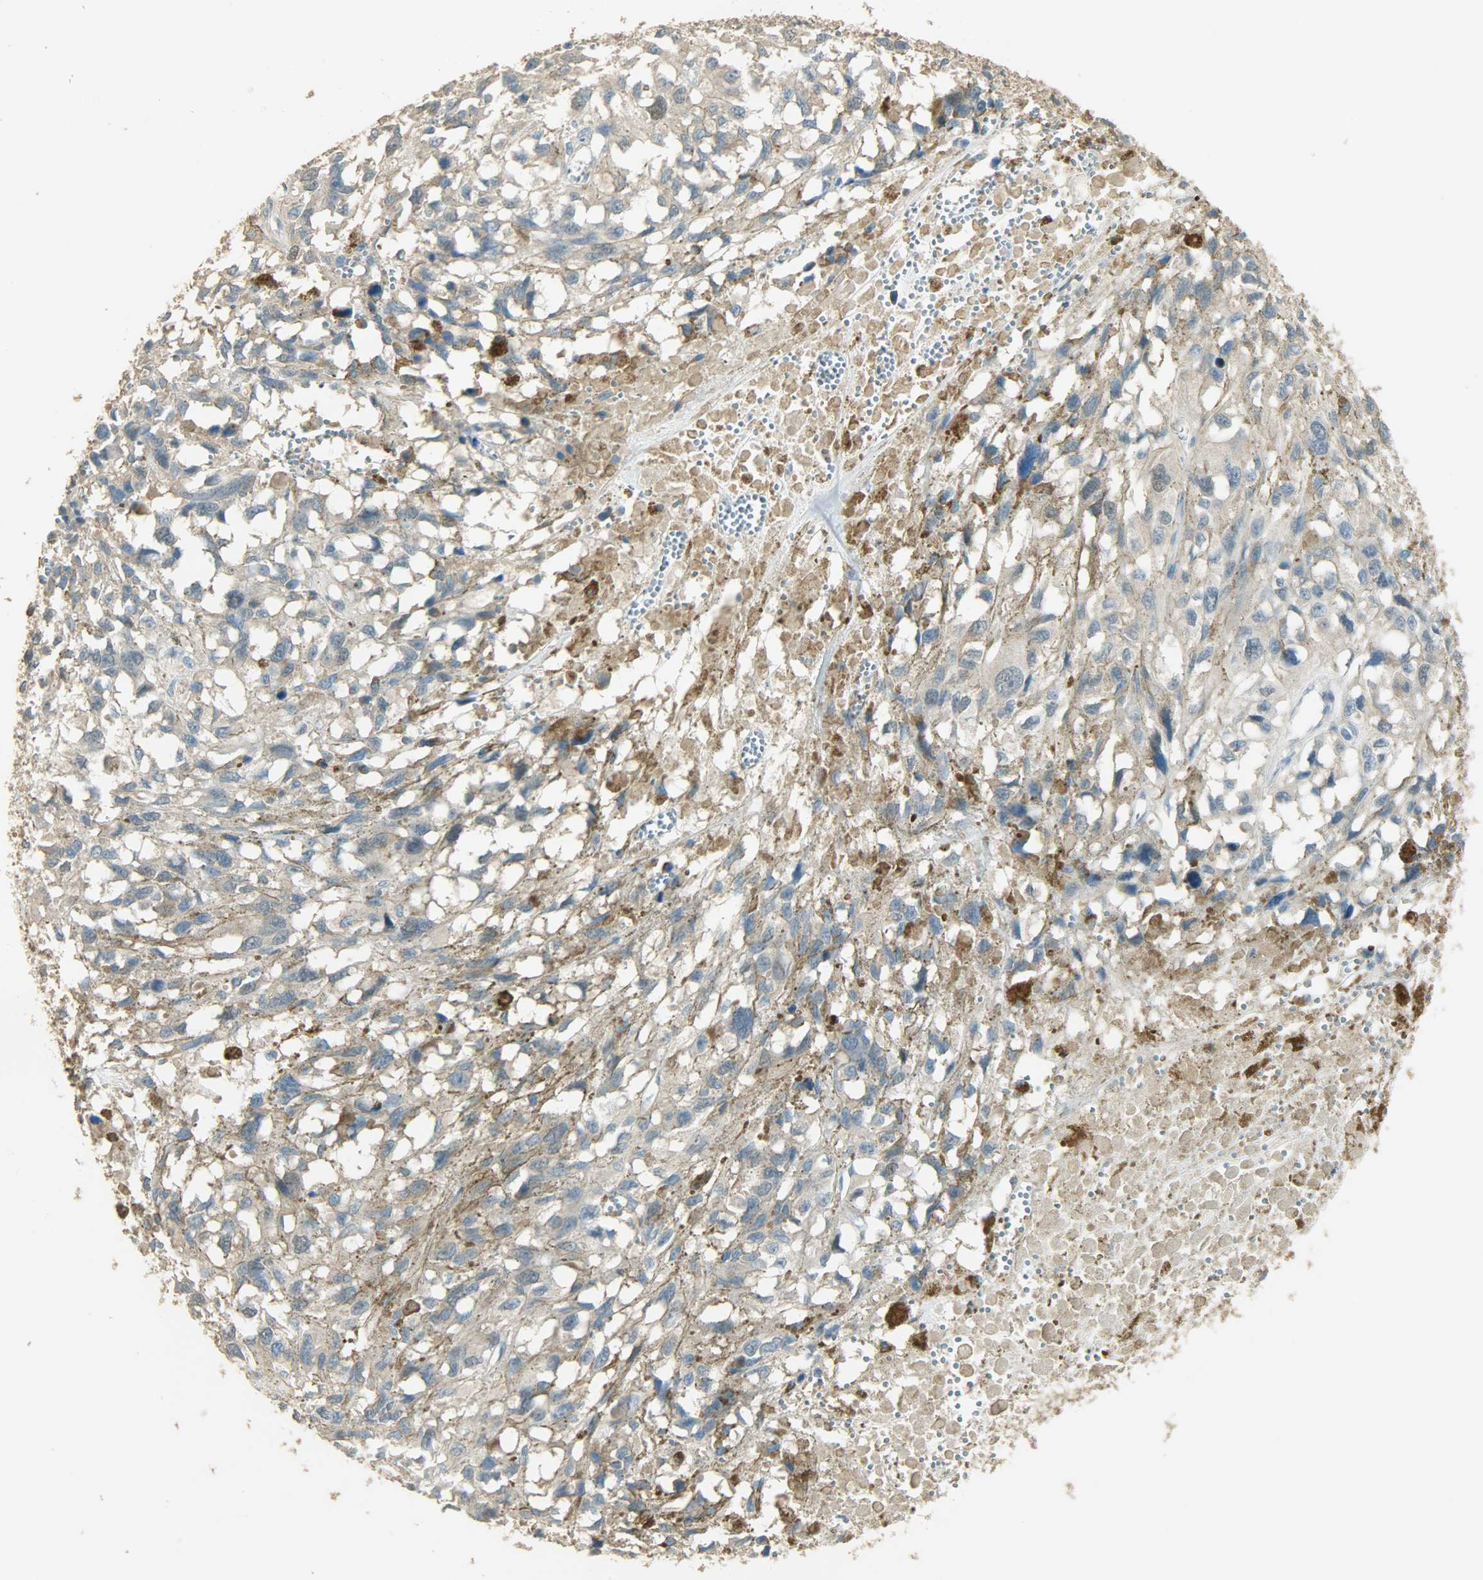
{"staining": {"intensity": "negative", "quantity": "none", "location": "none"}, "tissue": "melanoma", "cell_type": "Tumor cells", "image_type": "cancer", "snomed": [{"axis": "morphology", "description": "Malignant melanoma, Metastatic site"}, {"axis": "topography", "description": "Lymph node"}], "caption": "This is an immunohistochemistry micrograph of melanoma. There is no staining in tumor cells.", "gene": "PRMT5", "patient": {"sex": "male", "age": 59}}